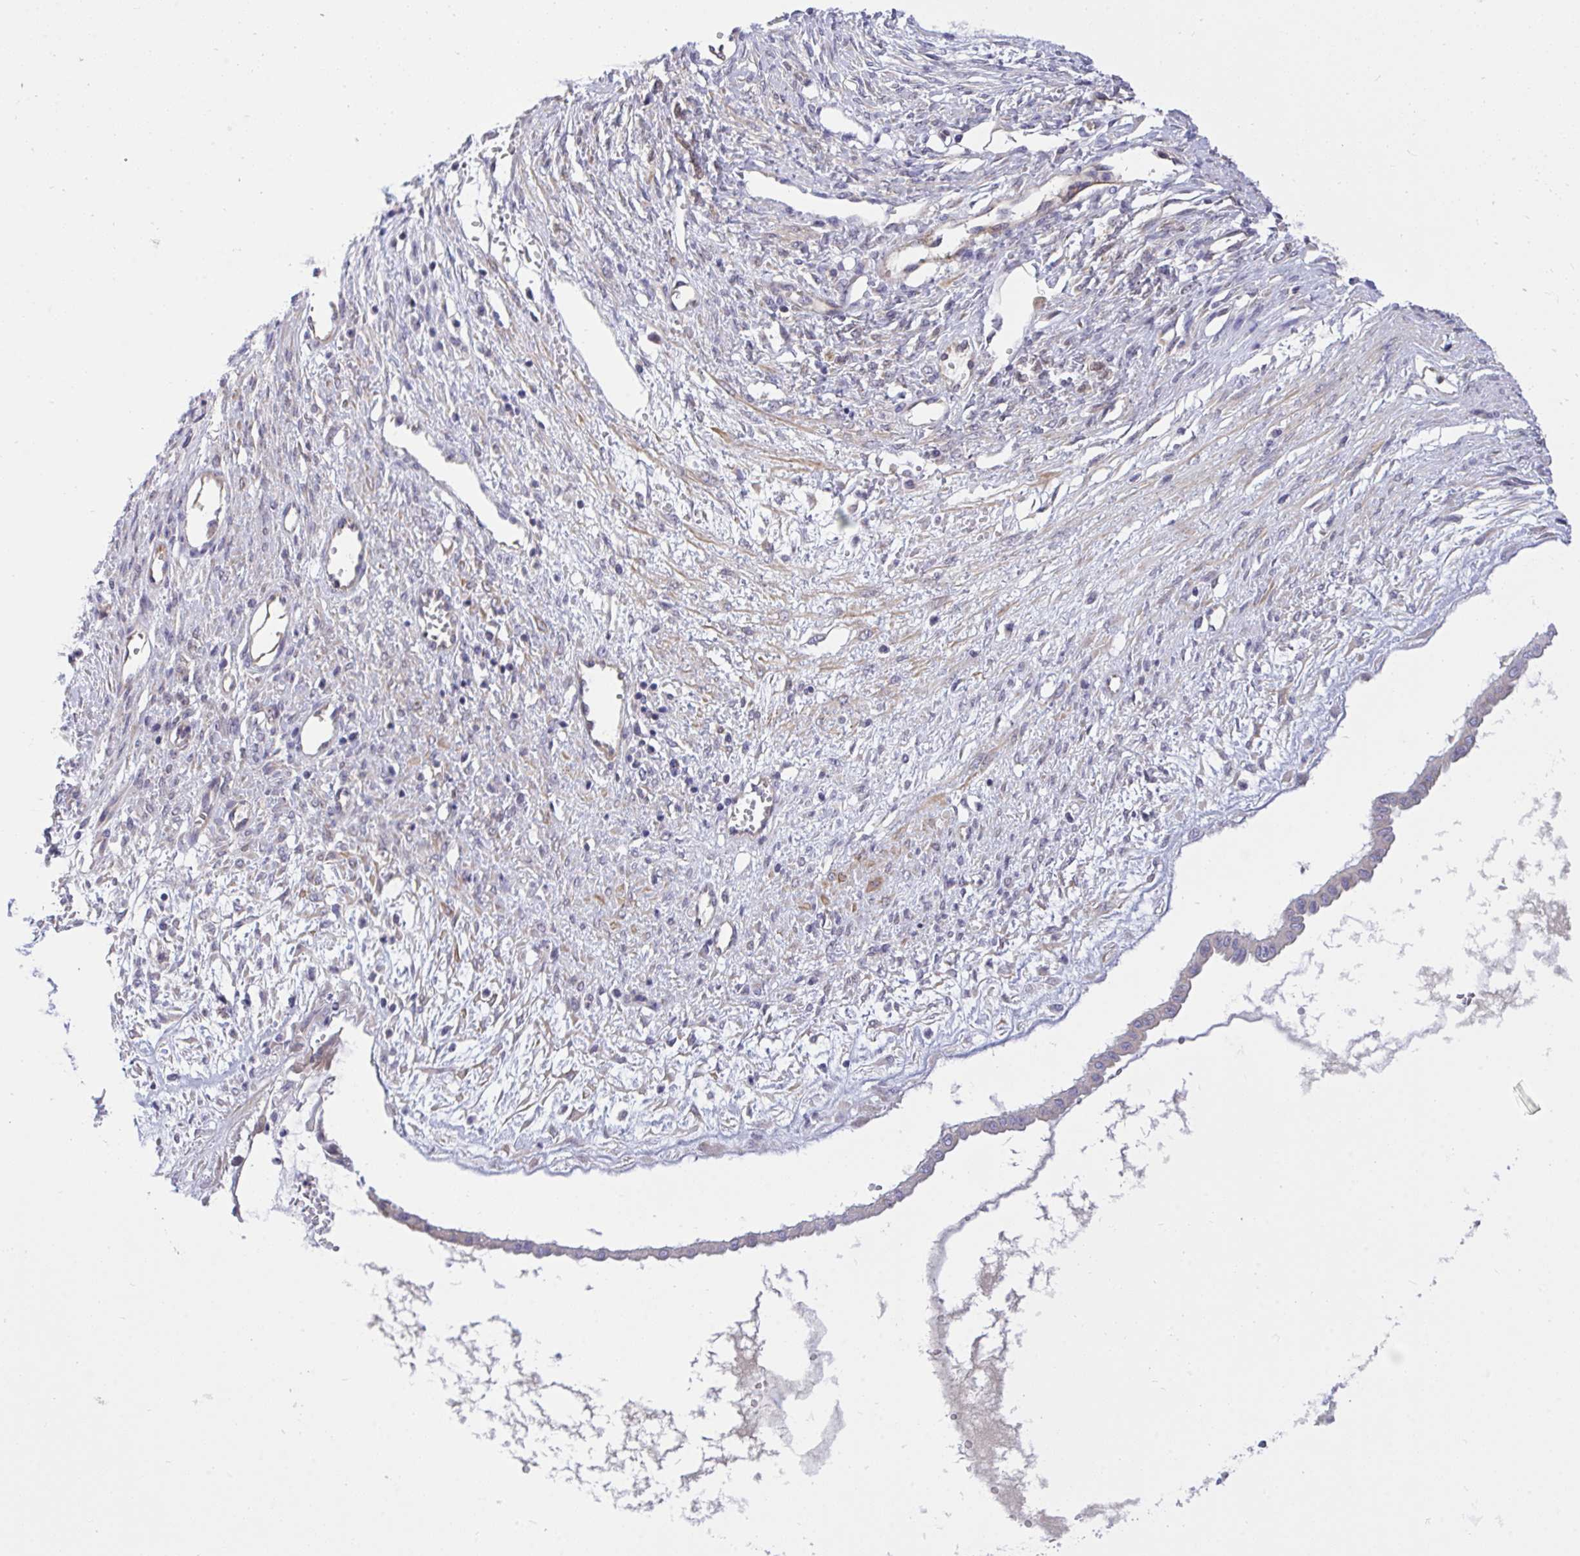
{"staining": {"intensity": "negative", "quantity": "none", "location": "none"}, "tissue": "ovarian cancer", "cell_type": "Tumor cells", "image_type": "cancer", "snomed": [{"axis": "morphology", "description": "Cystadenocarcinoma, mucinous, NOS"}, {"axis": "topography", "description": "Ovary"}], "caption": "IHC of human ovarian mucinous cystadenocarcinoma displays no expression in tumor cells. The staining was performed using DAB to visualize the protein expression in brown, while the nuclei were stained in blue with hematoxylin (Magnification: 20x).", "gene": "C19orf54", "patient": {"sex": "female", "age": 73}}